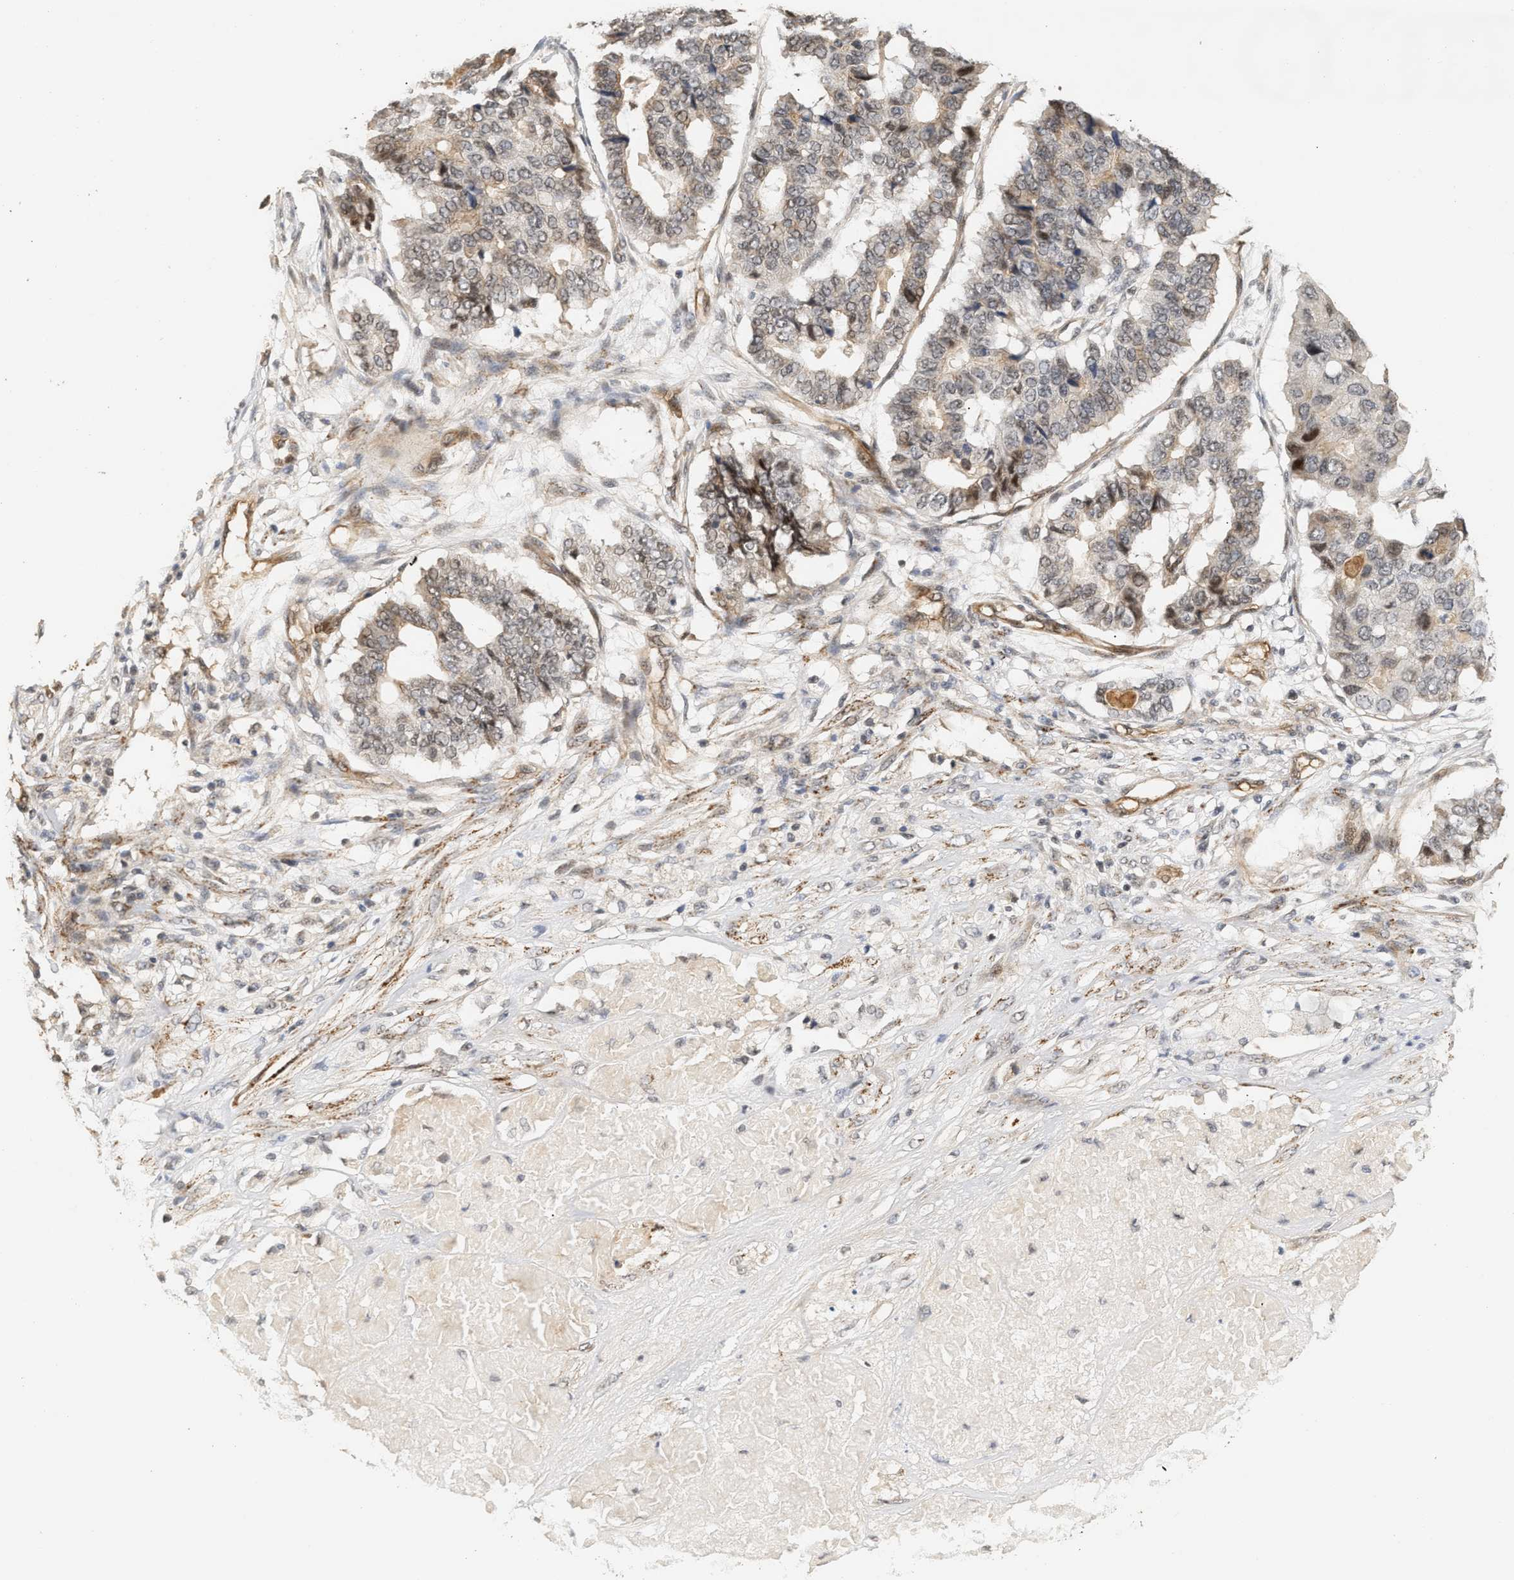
{"staining": {"intensity": "moderate", "quantity": "<25%", "location": "cytoplasmic/membranous,nuclear"}, "tissue": "pancreatic cancer", "cell_type": "Tumor cells", "image_type": "cancer", "snomed": [{"axis": "morphology", "description": "Adenocarcinoma, NOS"}, {"axis": "topography", "description": "Pancreas"}], "caption": "Protein analysis of pancreatic cancer (adenocarcinoma) tissue shows moderate cytoplasmic/membranous and nuclear positivity in about <25% of tumor cells.", "gene": "PLXND1", "patient": {"sex": "male", "age": 50}}